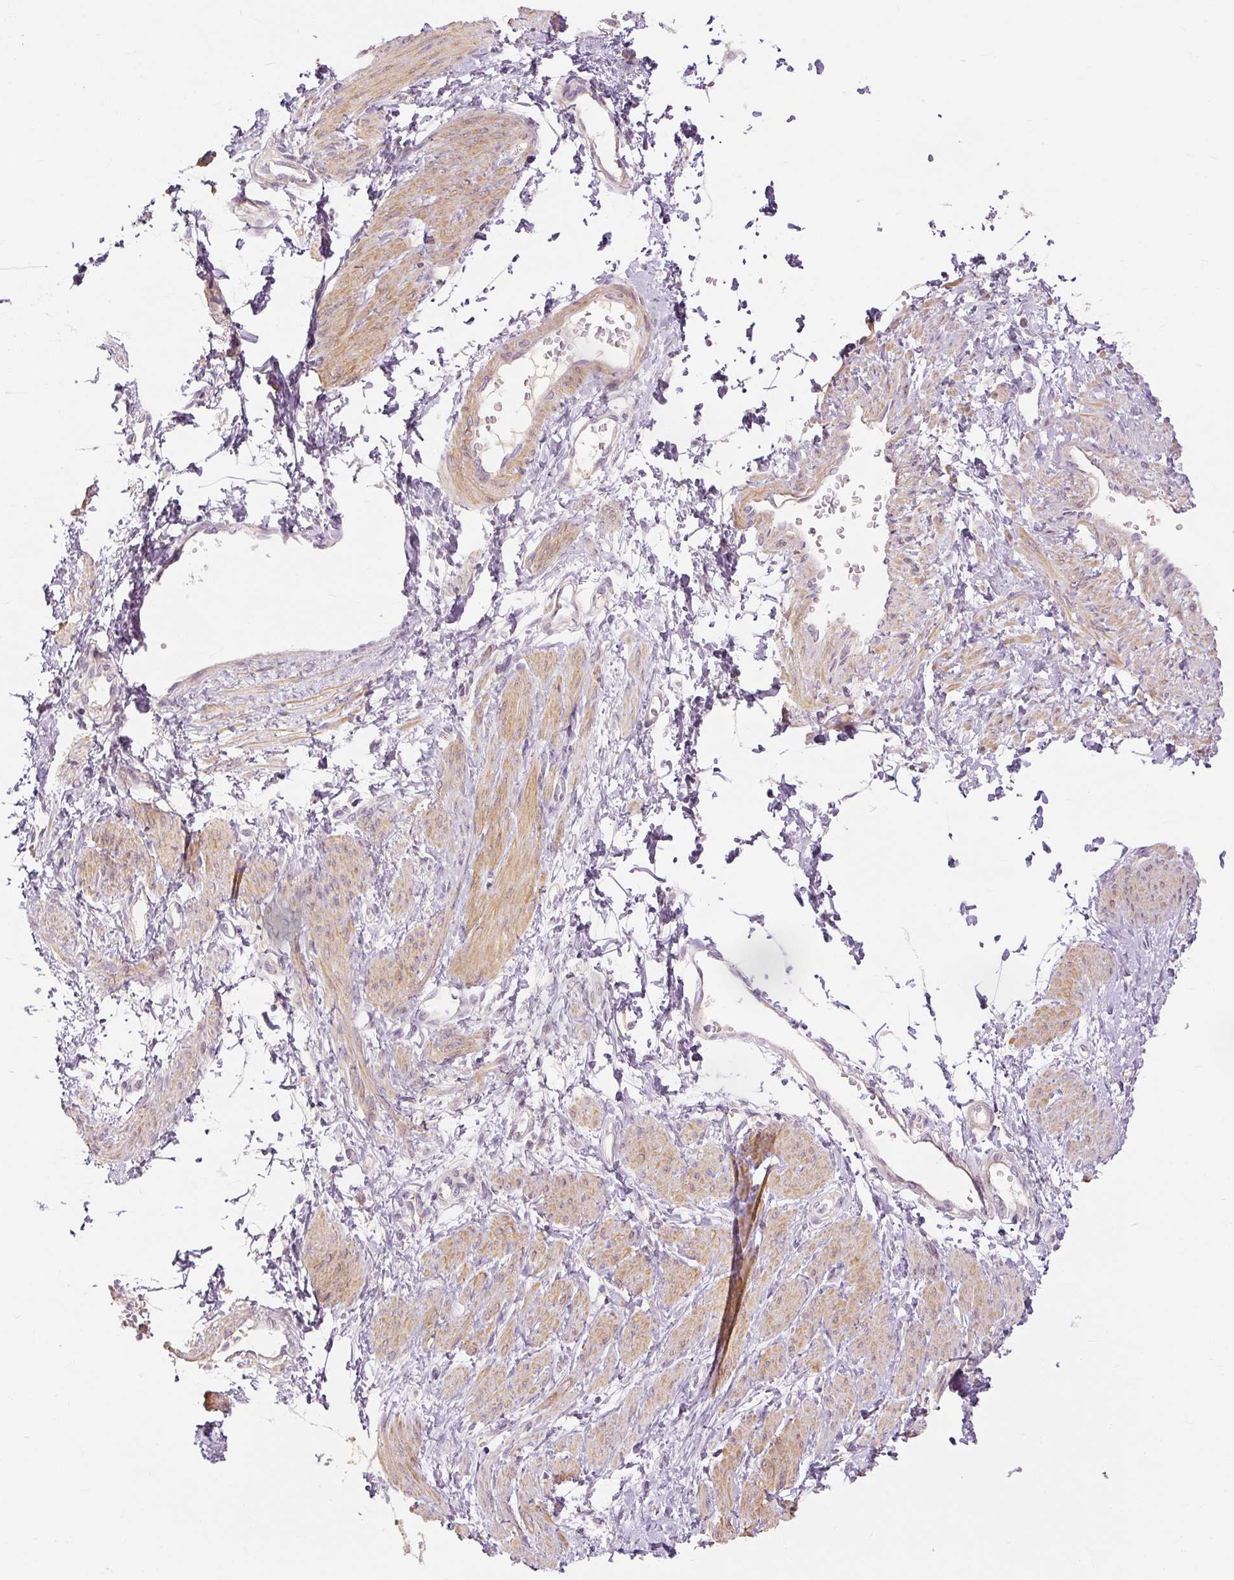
{"staining": {"intensity": "moderate", "quantity": "25%-75%", "location": "cytoplasmic/membranous"}, "tissue": "smooth muscle", "cell_type": "Smooth muscle cells", "image_type": "normal", "snomed": [{"axis": "morphology", "description": "Normal tissue, NOS"}, {"axis": "topography", "description": "Smooth muscle"}, {"axis": "topography", "description": "Uterus"}], "caption": "Human smooth muscle stained with a brown dye displays moderate cytoplasmic/membranous positive staining in about 25%-75% of smooth muscle cells.", "gene": "CAPN3", "patient": {"sex": "female", "age": 39}}